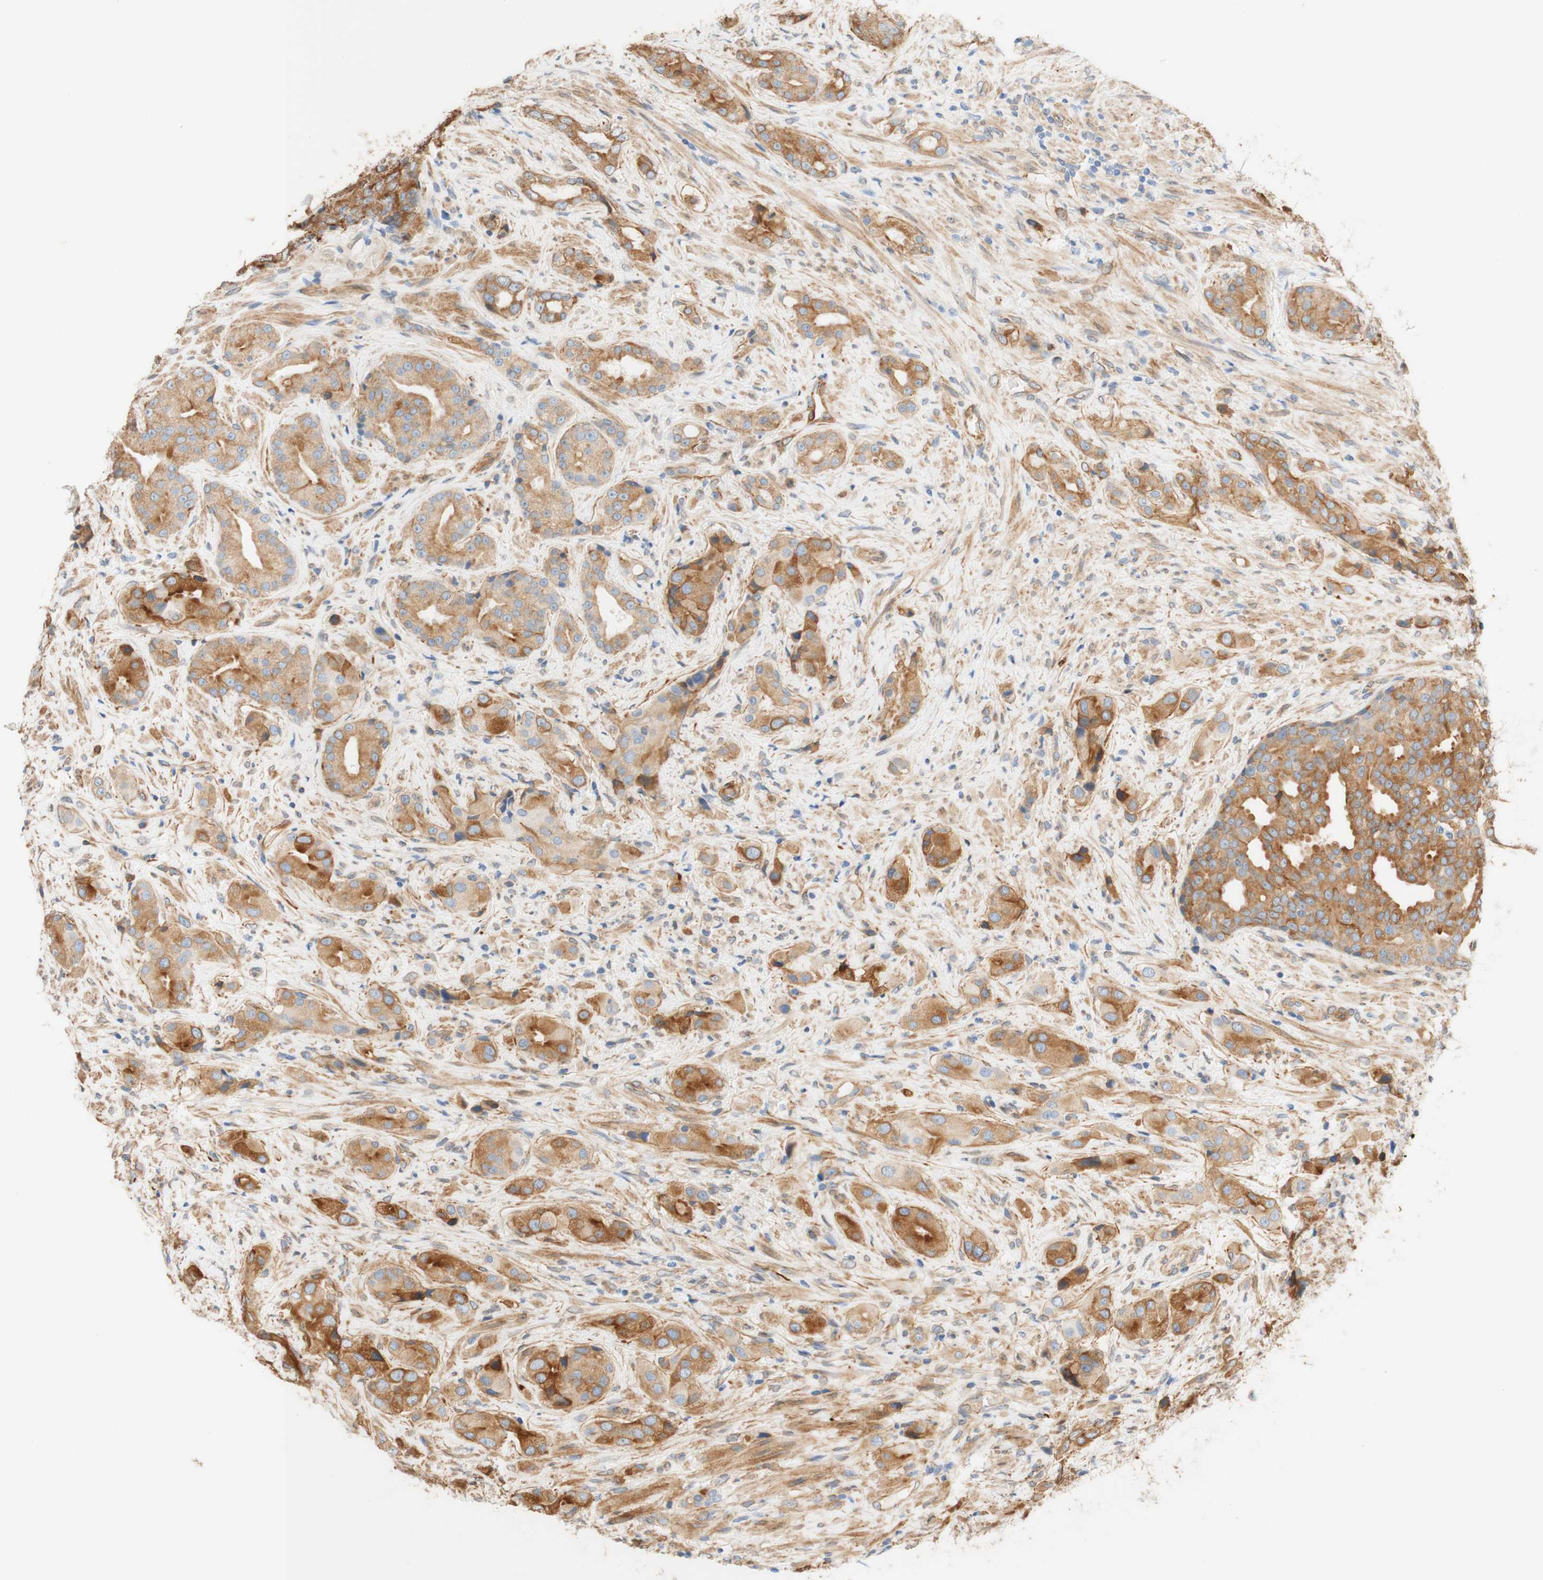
{"staining": {"intensity": "moderate", "quantity": ">75%", "location": "cytoplasmic/membranous"}, "tissue": "prostate cancer", "cell_type": "Tumor cells", "image_type": "cancer", "snomed": [{"axis": "morphology", "description": "Adenocarcinoma, High grade"}, {"axis": "topography", "description": "Prostate"}], "caption": "IHC histopathology image of neoplastic tissue: prostate cancer (high-grade adenocarcinoma) stained using IHC shows medium levels of moderate protein expression localized specifically in the cytoplasmic/membranous of tumor cells, appearing as a cytoplasmic/membranous brown color.", "gene": "ENDOD1", "patient": {"sex": "male", "age": 71}}